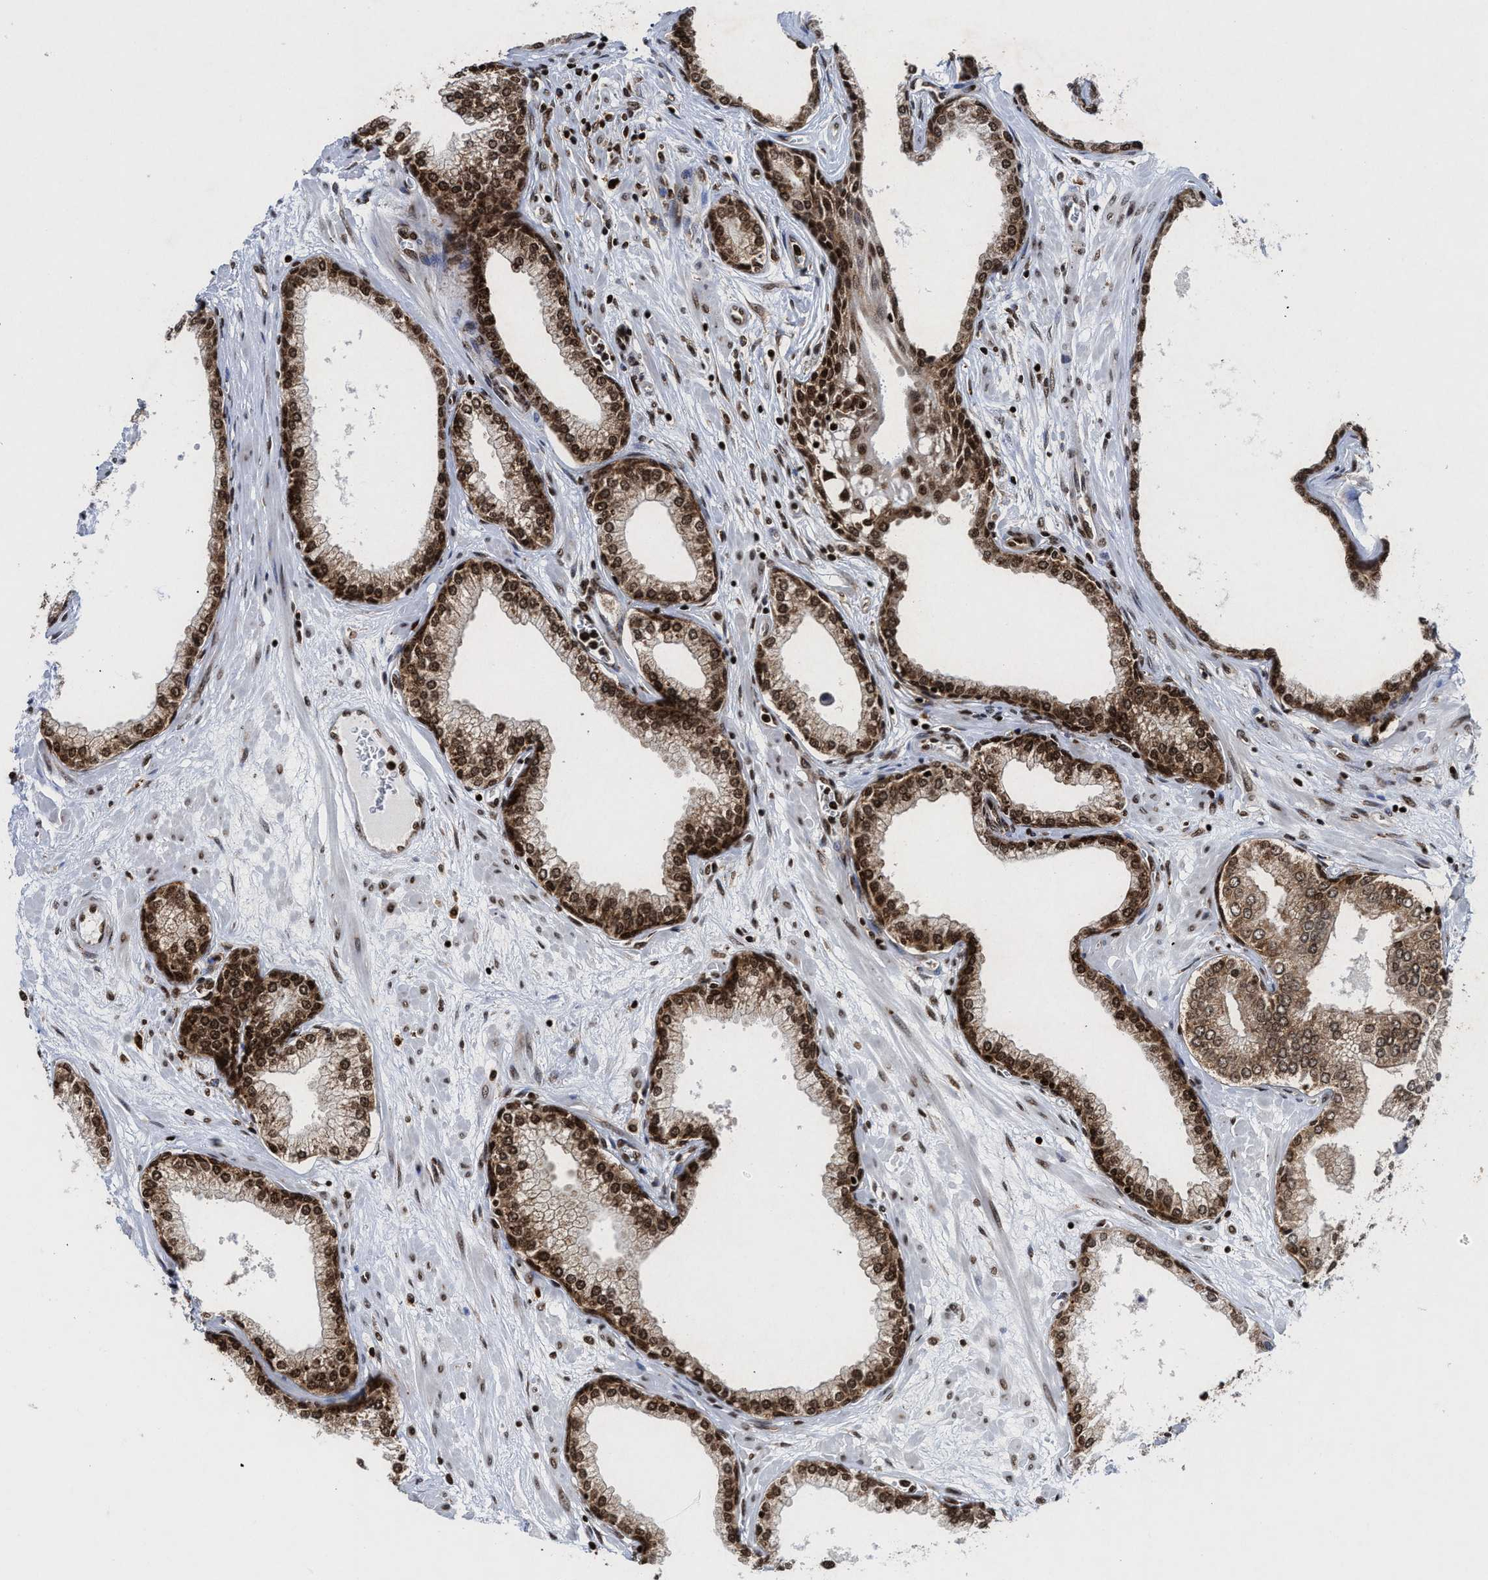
{"staining": {"intensity": "strong", "quantity": ">75%", "location": "cytoplasmic/membranous,nuclear"}, "tissue": "prostate", "cell_type": "Glandular cells", "image_type": "normal", "snomed": [{"axis": "morphology", "description": "Normal tissue, NOS"}, {"axis": "morphology", "description": "Urothelial carcinoma, Low grade"}, {"axis": "topography", "description": "Urinary bladder"}, {"axis": "topography", "description": "Prostate"}], "caption": "Prostate stained with a brown dye exhibits strong cytoplasmic/membranous,nuclear positive expression in about >75% of glandular cells.", "gene": "ALYREF", "patient": {"sex": "male", "age": 60}}